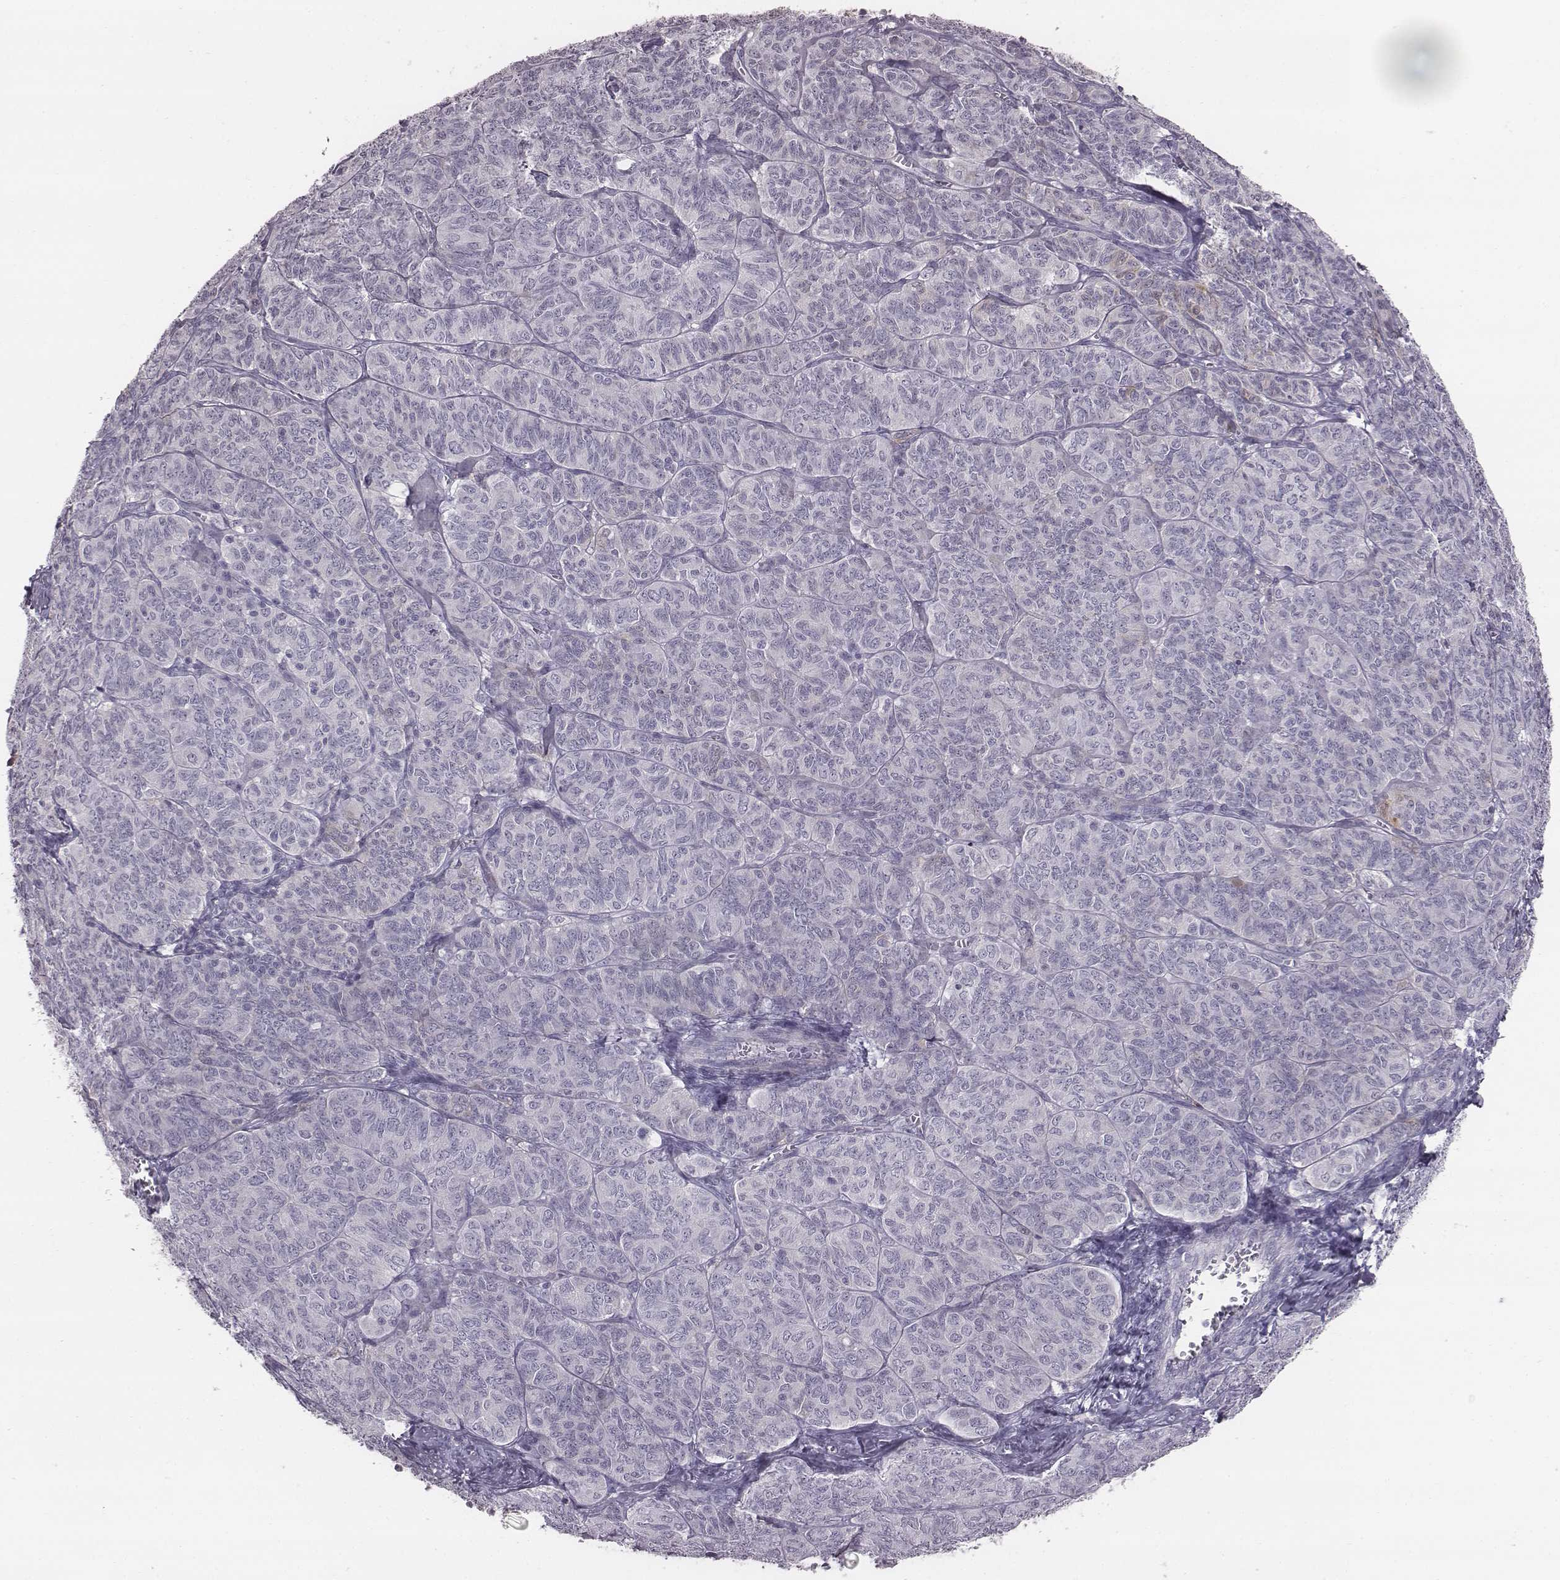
{"staining": {"intensity": "negative", "quantity": "none", "location": "none"}, "tissue": "ovarian cancer", "cell_type": "Tumor cells", "image_type": "cancer", "snomed": [{"axis": "morphology", "description": "Carcinoma, endometroid"}, {"axis": "topography", "description": "Ovary"}], "caption": "Tumor cells show no significant expression in ovarian cancer. The staining was performed using DAB (3,3'-diaminobenzidine) to visualize the protein expression in brown, while the nuclei were stained in blue with hematoxylin (Magnification: 20x).", "gene": "PDE8B", "patient": {"sex": "female", "age": 80}}